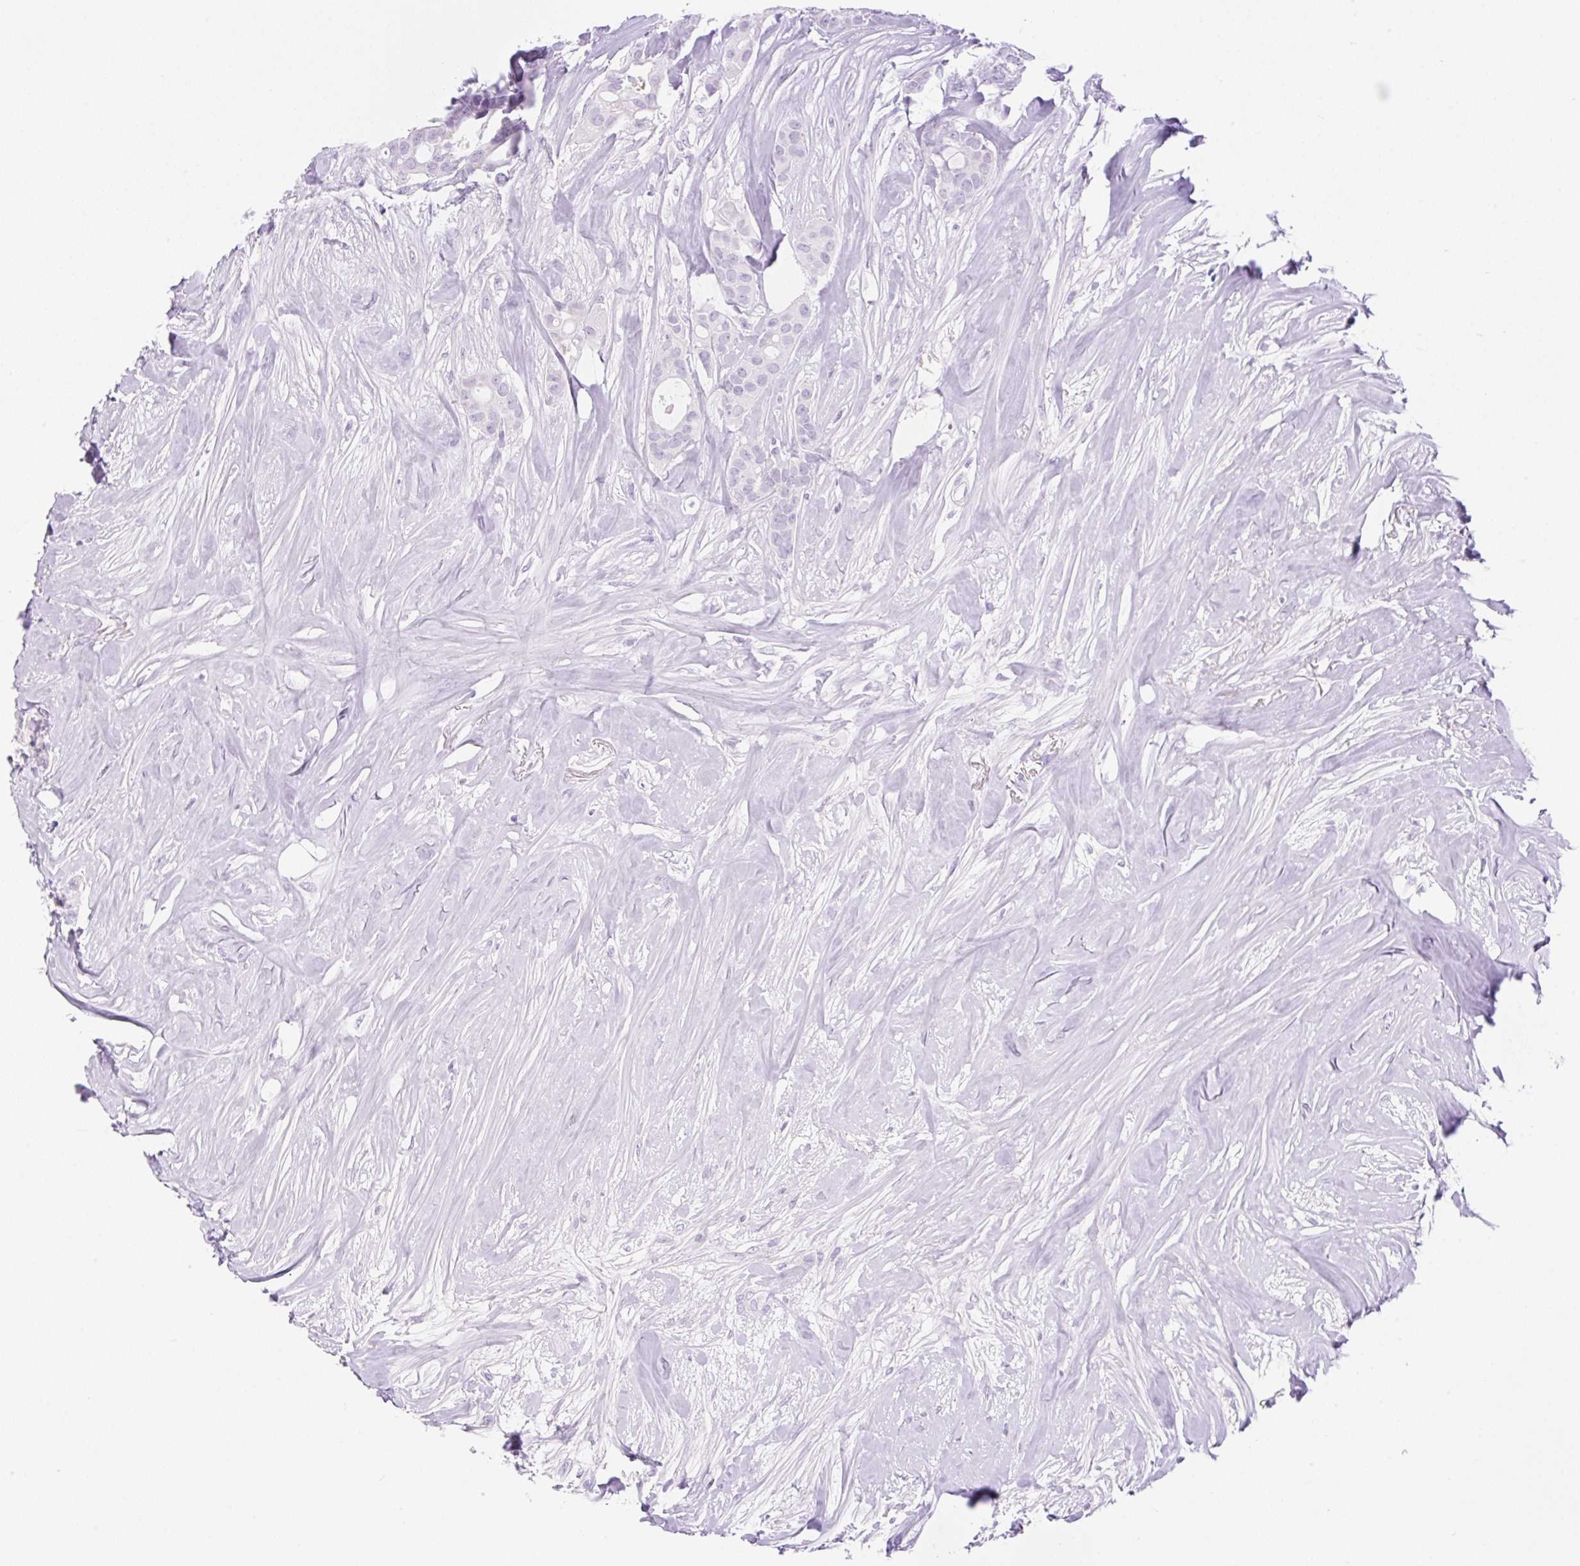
{"staining": {"intensity": "negative", "quantity": "none", "location": "none"}, "tissue": "breast cancer", "cell_type": "Tumor cells", "image_type": "cancer", "snomed": [{"axis": "morphology", "description": "Duct carcinoma"}, {"axis": "topography", "description": "Breast"}], "caption": "Immunohistochemical staining of human breast cancer demonstrates no significant expression in tumor cells.", "gene": "PALM3", "patient": {"sex": "female", "age": 84}}